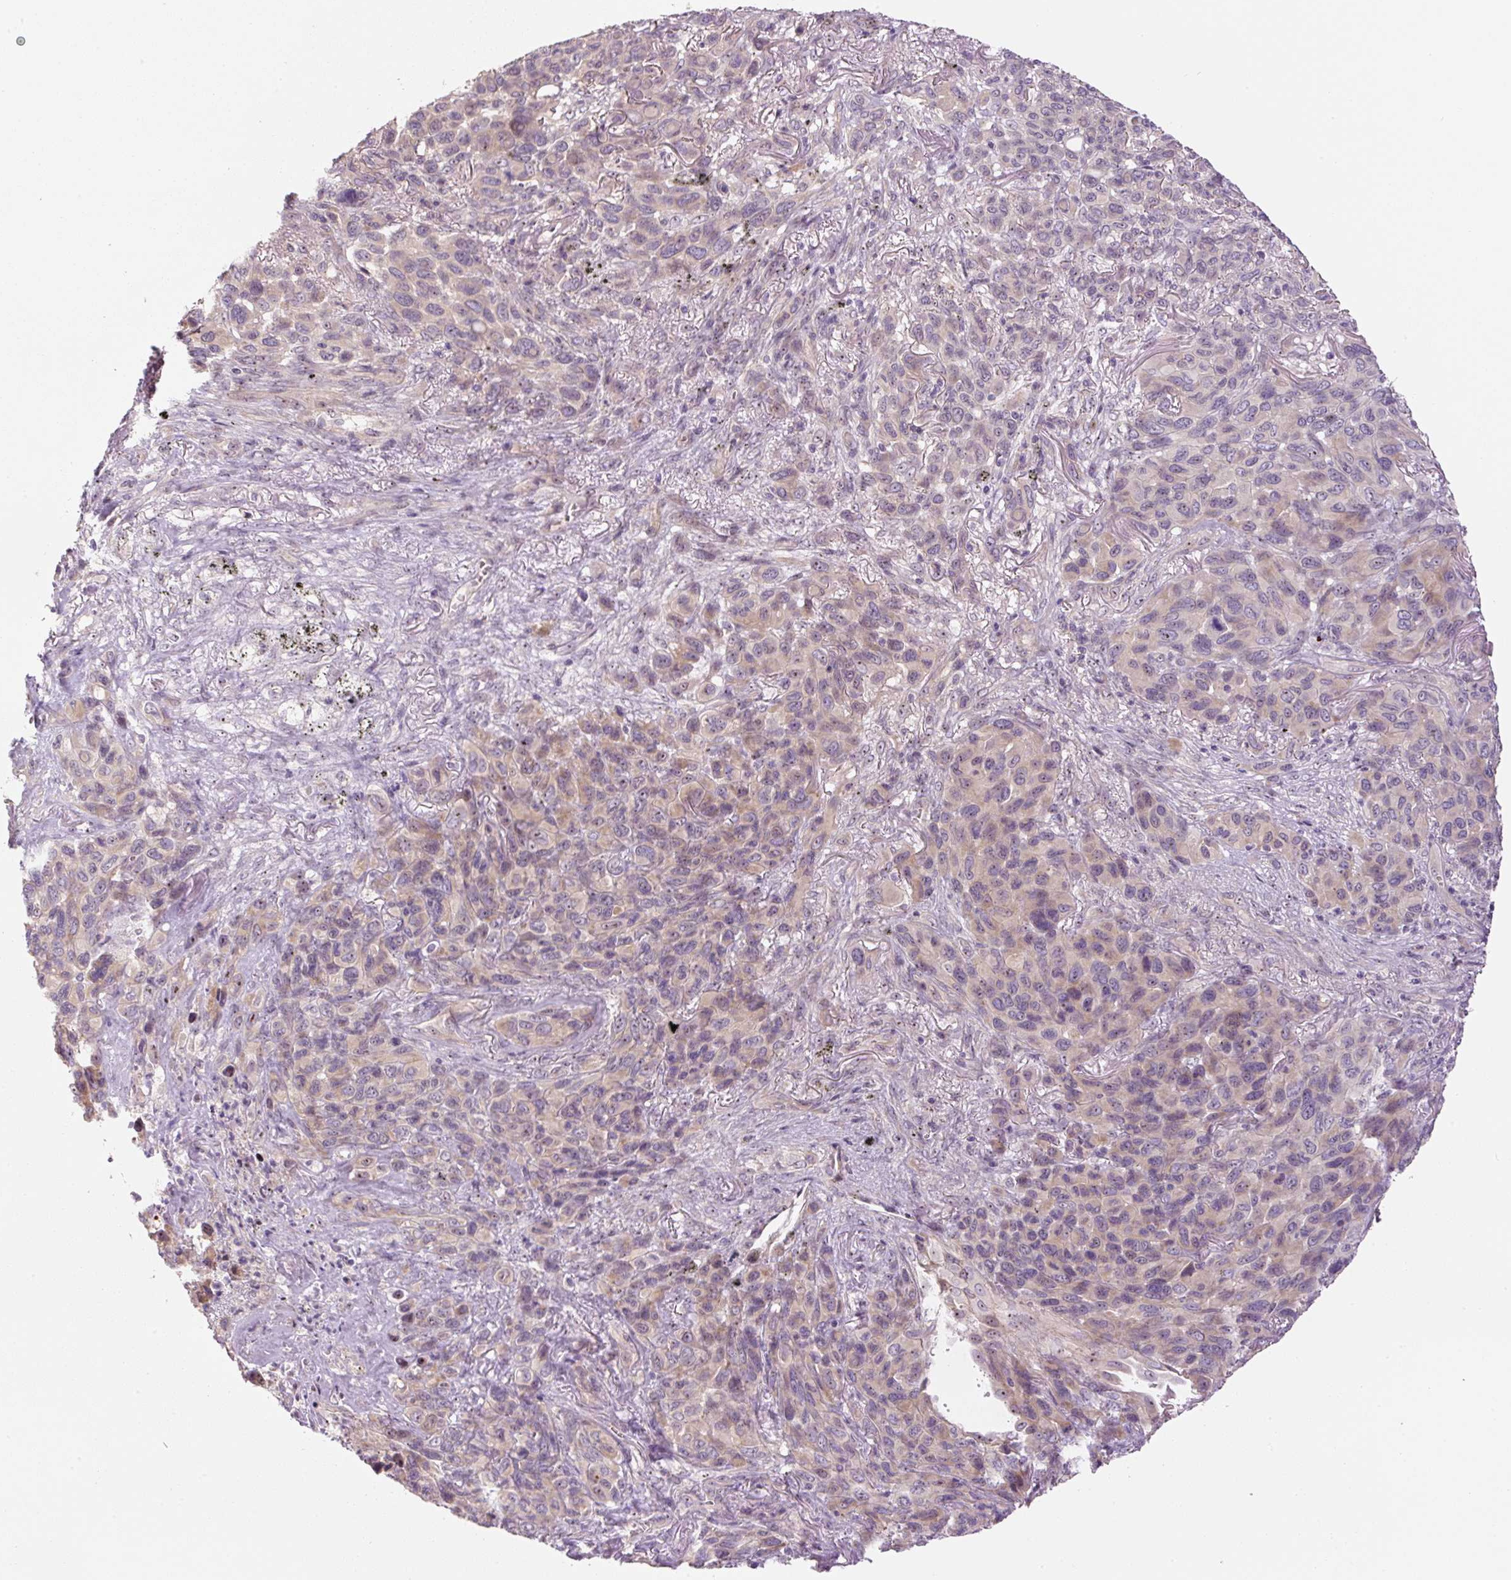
{"staining": {"intensity": "weak", "quantity": "25%-75%", "location": "cytoplasmic/membranous,nuclear"}, "tissue": "melanoma", "cell_type": "Tumor cells", "image_type": "cancer", "snomed": [{"axis": "morphology", "description": "Malignant melanoma, Metastatic site"}, {"axis": "topography", "description": "Lung"}], "caption": "The immunohistochemical stain labels weak cytoplasmic/membranous and nuclear staining in tumor cells of malignant melanoma (metastatic site) tissue.", "gene": "TMEM151B", "patient": {"sex": "male", "age": 48}}